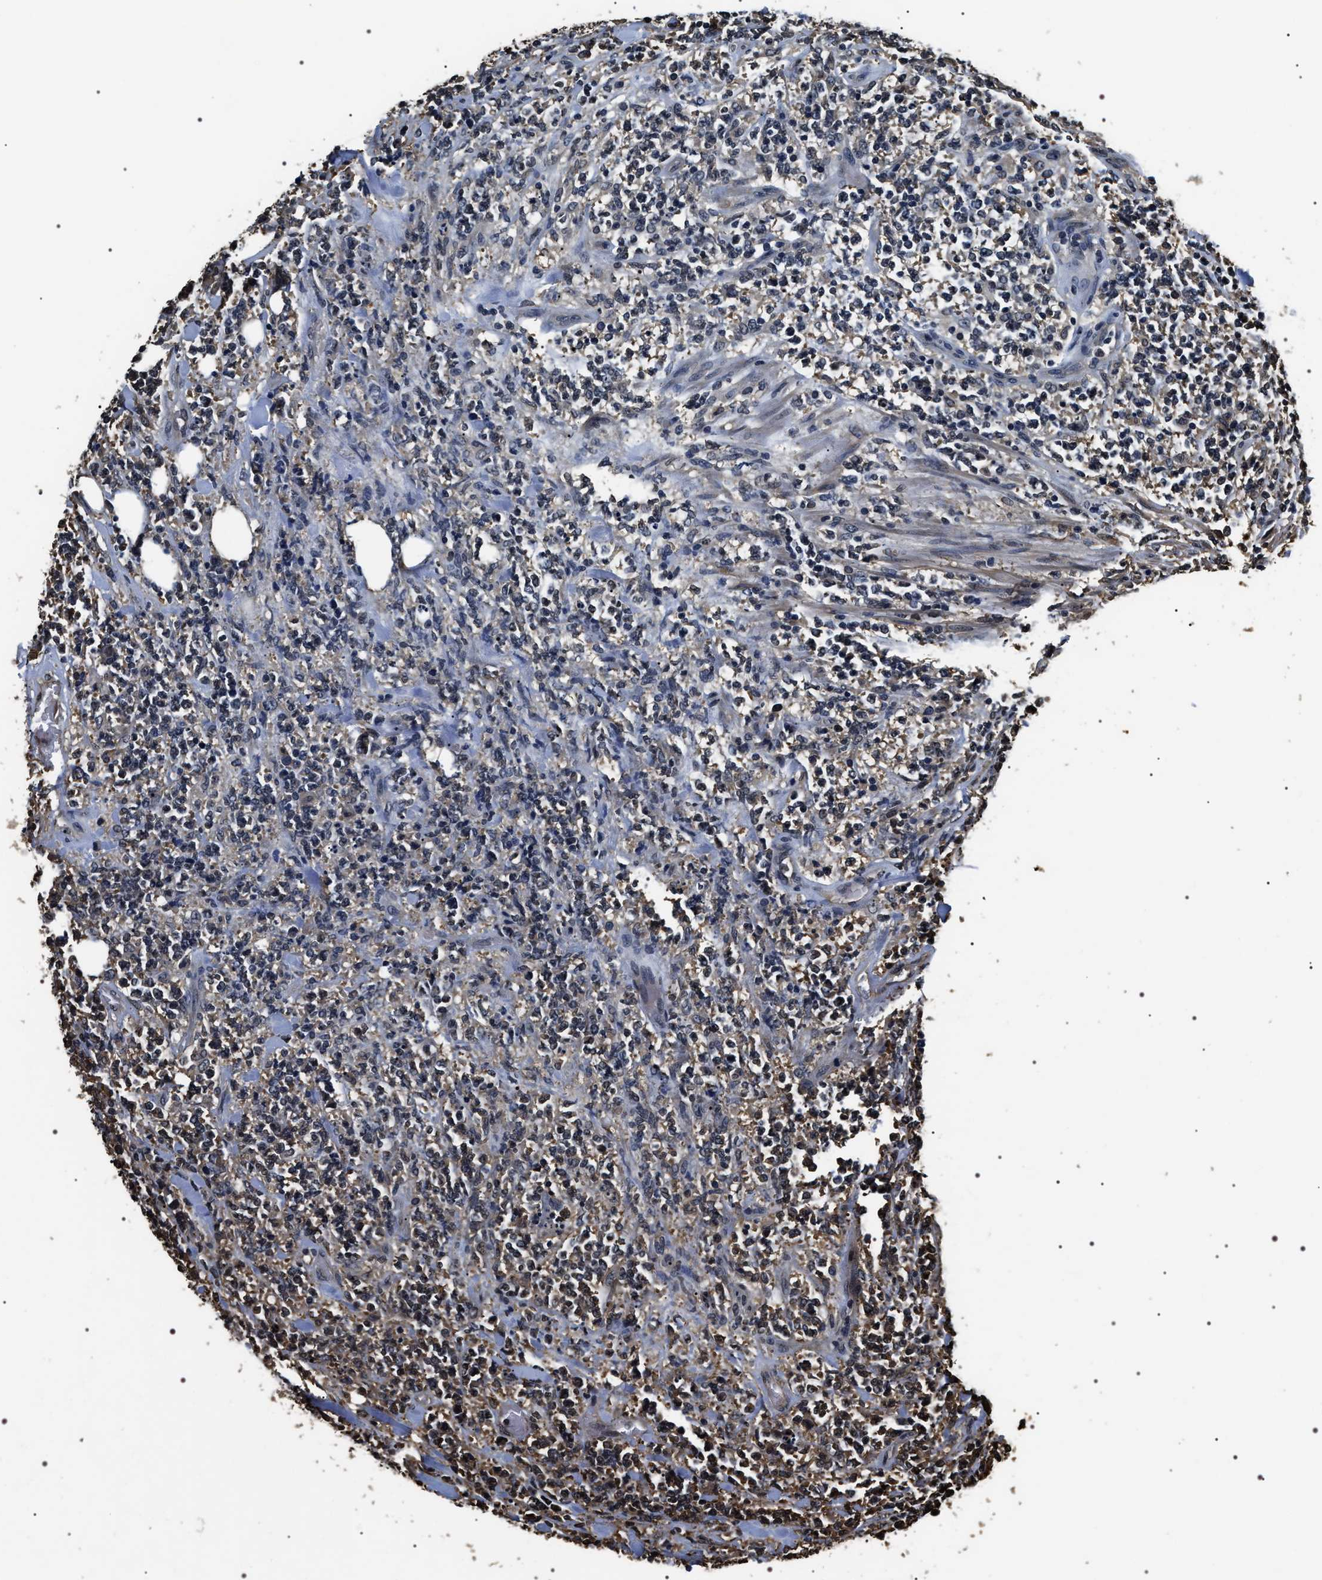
{"staining": {"intensity": "weak", "quantity": "<25%", "location": "cytoplasmic/membranous"}, "tissue": "lymphoma", "cell_type": "Tumor cells", "image_type": "cancer", "snomed": [{"axis": "morphology", "description": "Malignant lymphoma, non-Hodgkin's type, High grade"}, {"axis": "topography", "description": "Soft tissue"}], "caption": "Immunohistochemical staining of malignant lymphoma, non-Hodgkin's type (high-grade) reveals no significant expression in tumor cells.", "gene": "ARHGAP22", "patient": {"sex": "male", "age": 18}}